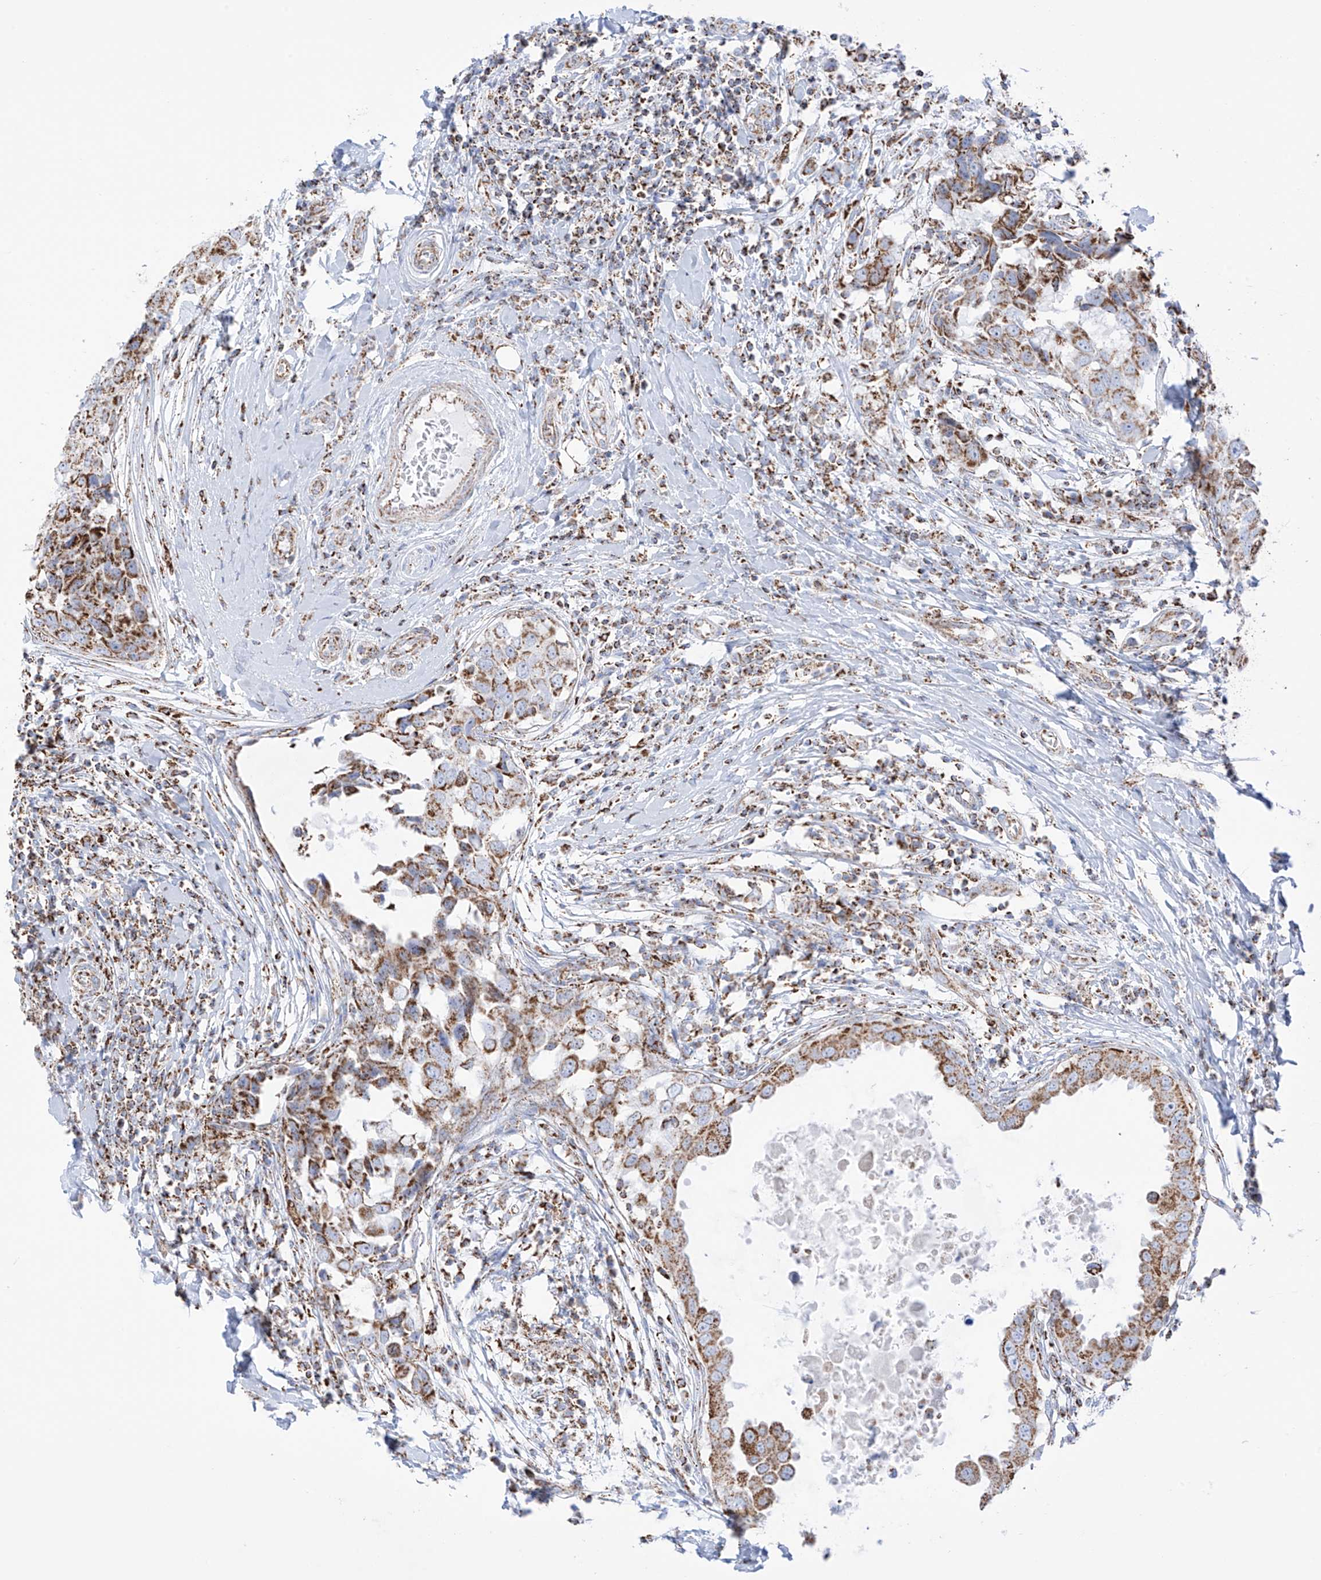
{"staining": {"intensity": "moderate", "quantity": ">75%", "location": "cytoplasmic/membranous"}, "tissue": "breast cancer", "cell_type": "Tumor cells", "image_type": "cancer", "snomed": [{"axis": "morphology", "description": "Duct carcinoma"}, {"axis": "topography", "description": "Breast"}], "caption": "High-magnification brightfield microscopy of invasive ductal carcinoma (breast) stained with DAB (3,3'-diaminobenzidine) (brown) and counterstained with hematoxylin (blue). tumor cells exhibit moderate cytoplasmic/membranous staining is present in approximately>75% of cells. (DAB = brown stain, brightfield microscopy at high magnification).", "gene": "XKR3", "patient": {"sex": "female", "age": 27}}